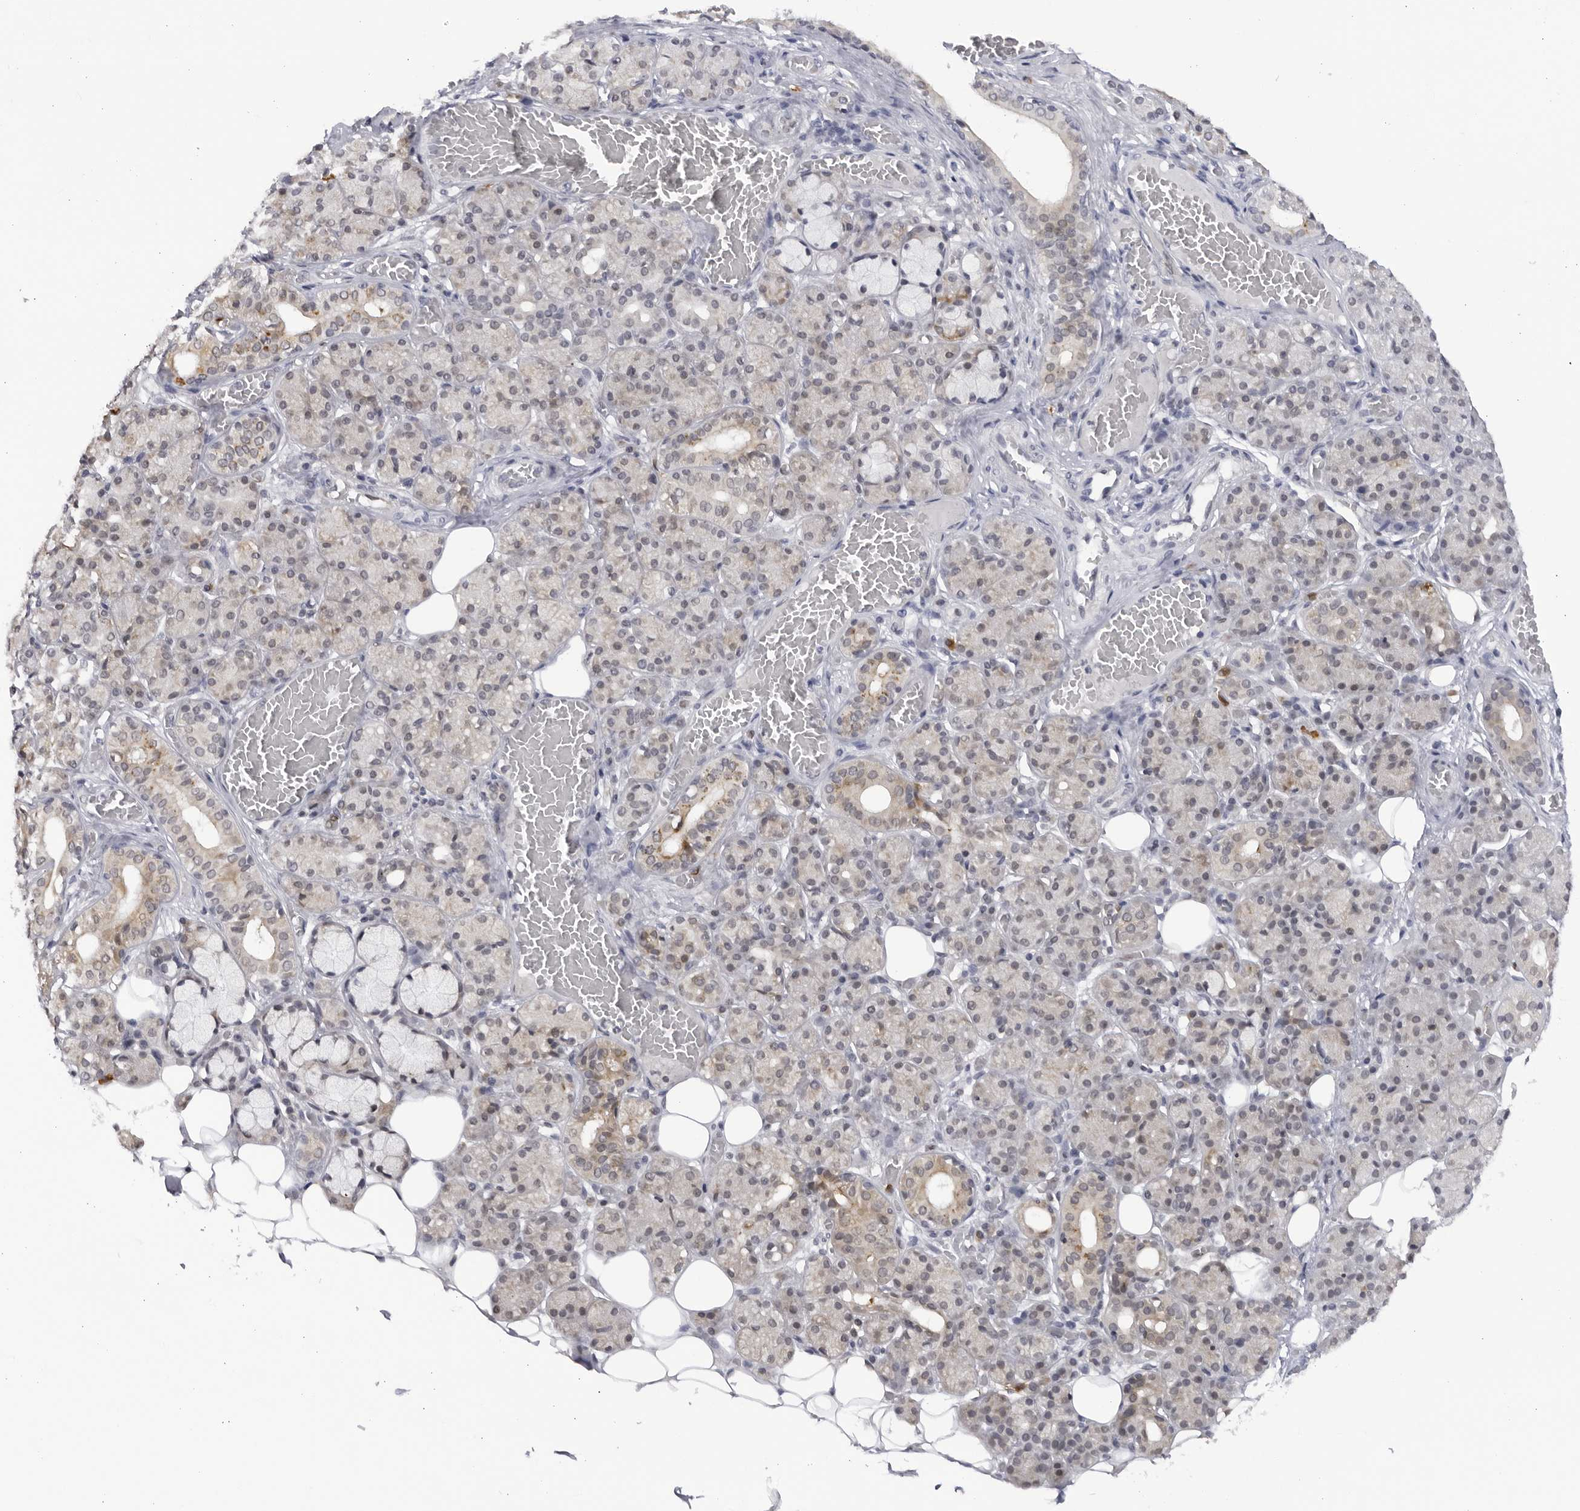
{"staining": {"intensity": "weak", "quantity": "<25%", "location": "cytoplasmic/membranous"}, "tissue": "salivary gland", "cell_type": "Glandular cells", "image_type": "normal", "snomed": [{"axis": "morphology", "description": "Normal tissue, NOS"}, {"axis": "topography", "description": "Salivary gland"}], "caption": "High power microscopy micrograph of an immunohistochemistry (IHC) histopathology image of unremarkable salivary gland, revealing no significant staining in glandular cells. (DAB (3,3'-diaminobenzidine) IHC with hematoxylin counter stain).", "gene": "SLC25A22", "patient": {"sex": "male", "age": 63}}